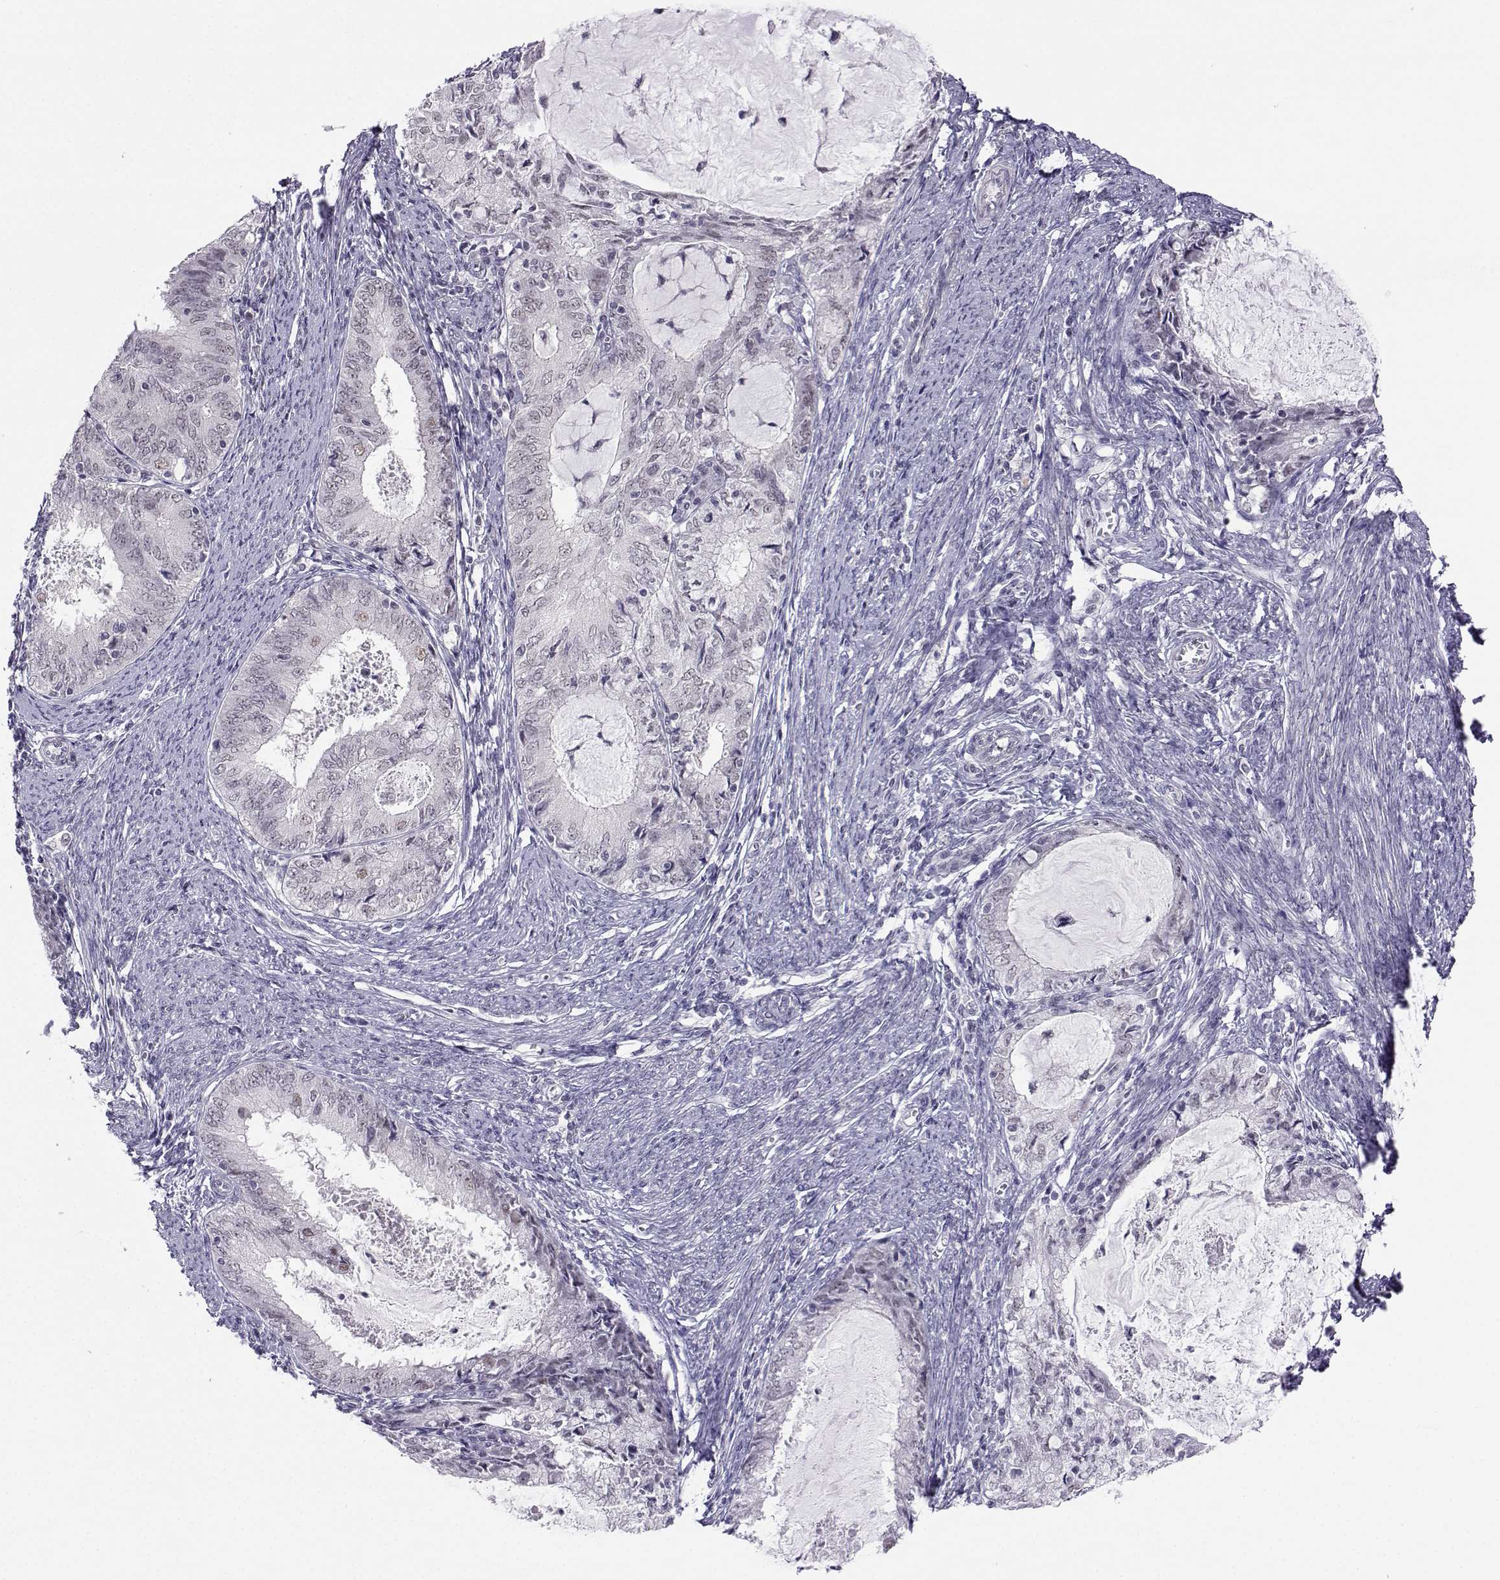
{"staining": {"intensity": "negative", "quantity": "none", "location": "none"}, "tissue": "endometrial cancer", "cell_type": "Tumor cells", "image_type": "cancer", "snomed": [{"axis": "morphology", "description": "Adenocarcinoma, NOS"}, {"axis": "topography", "description": "Endometrium"}], "caption": "Tumor cells are negative for protein expression in human adenocarcinoma (endometrial).", "gene": "MED26", "patient": {"sex": "female", "age": 57}}